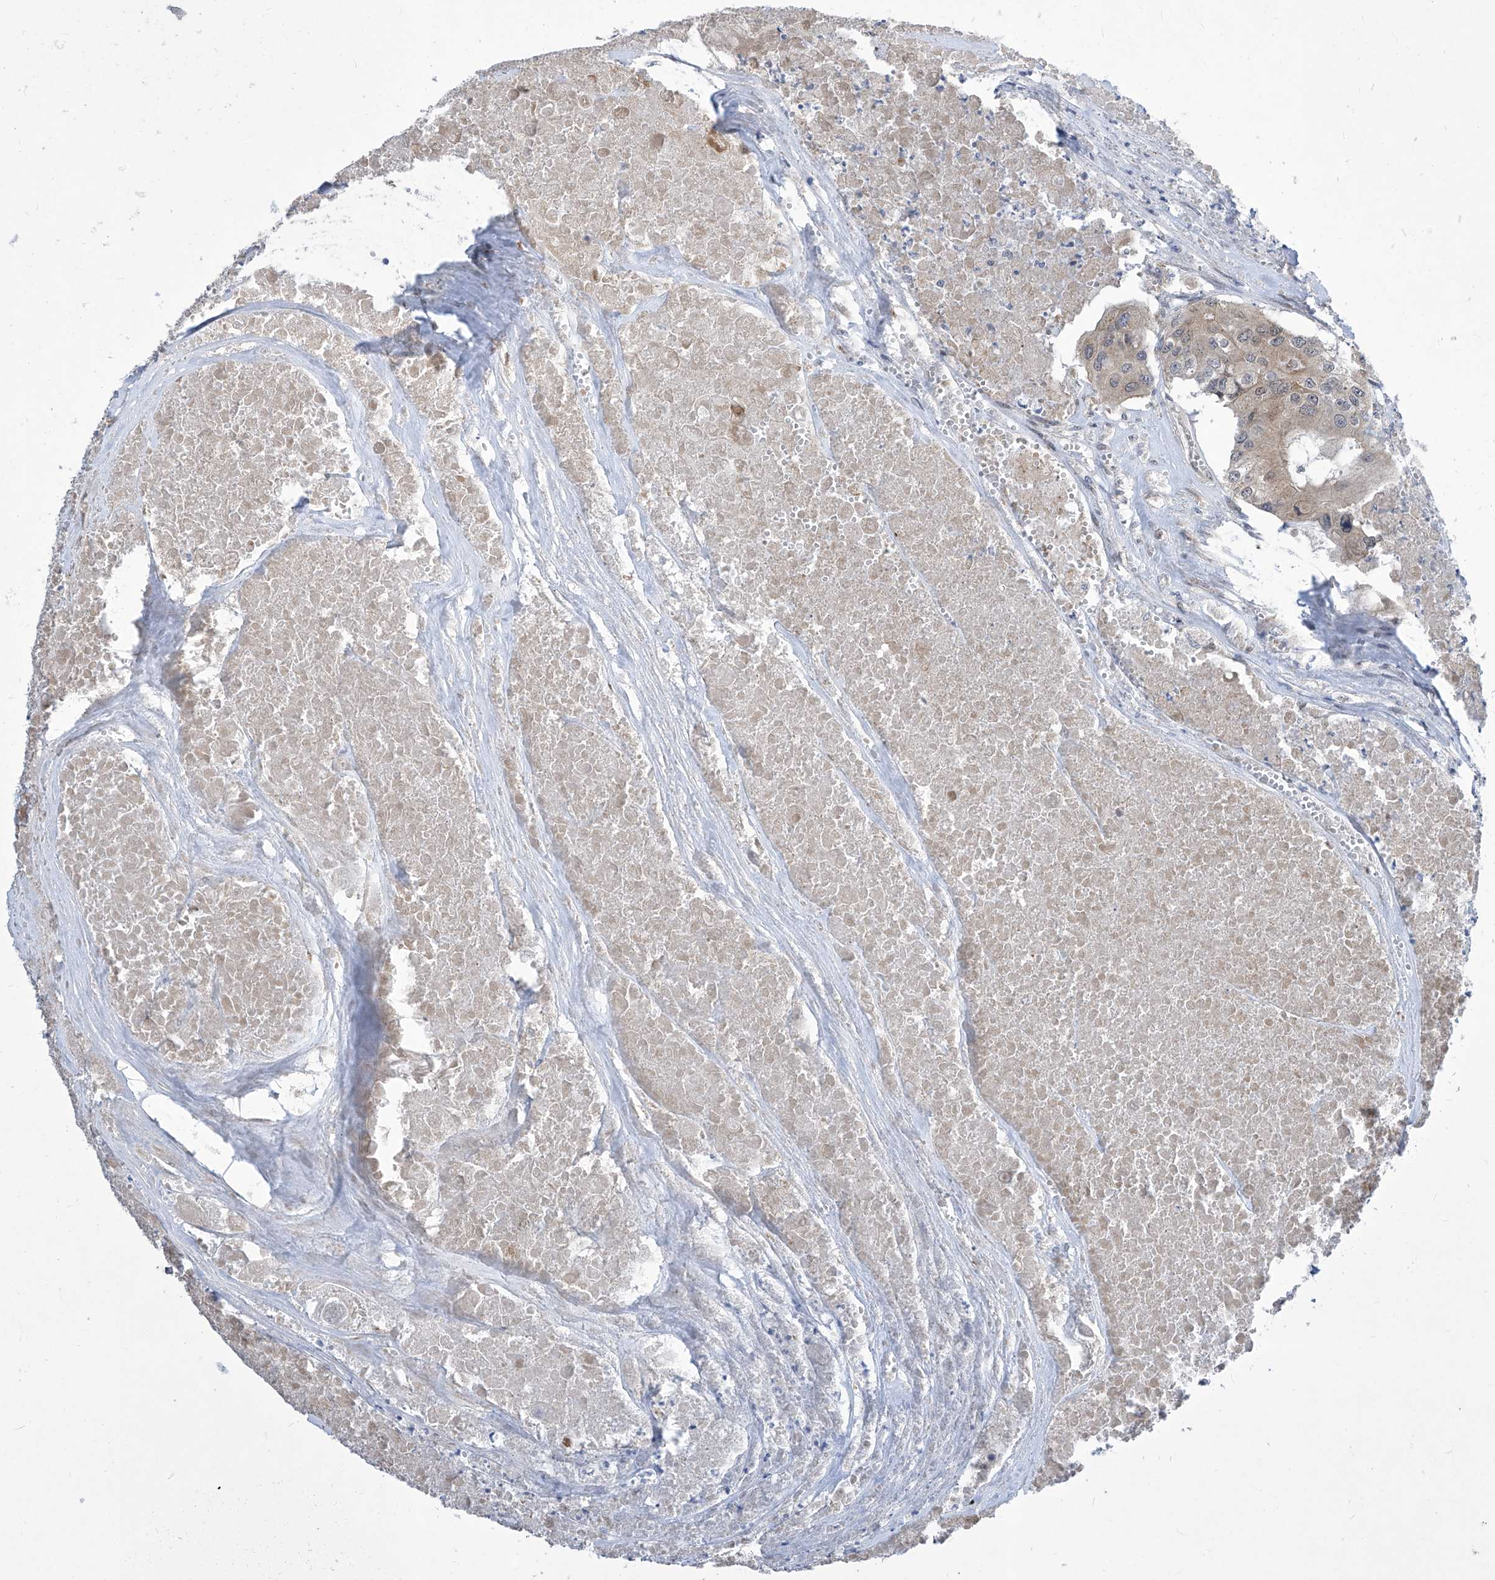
{"staining": {"intensity": "weak", "quantity": "<25%", "location": "cytoplasmic/membranous"}, "tissue": "colorectal cancer", "cell_type": "Tumor cells", "image_type": "cancer", "snomed": [{"axis": "morphology", "description": "Adenocarcinoma, NOS"}, {"axis": "topography", "description": "Colon"}], "caption": "Tumor cells are negative for protein expression in human colorectal cancer (adenocarcinoma).", "gene": "CETN2", "patient": {"sex": "male", "age": 77}}